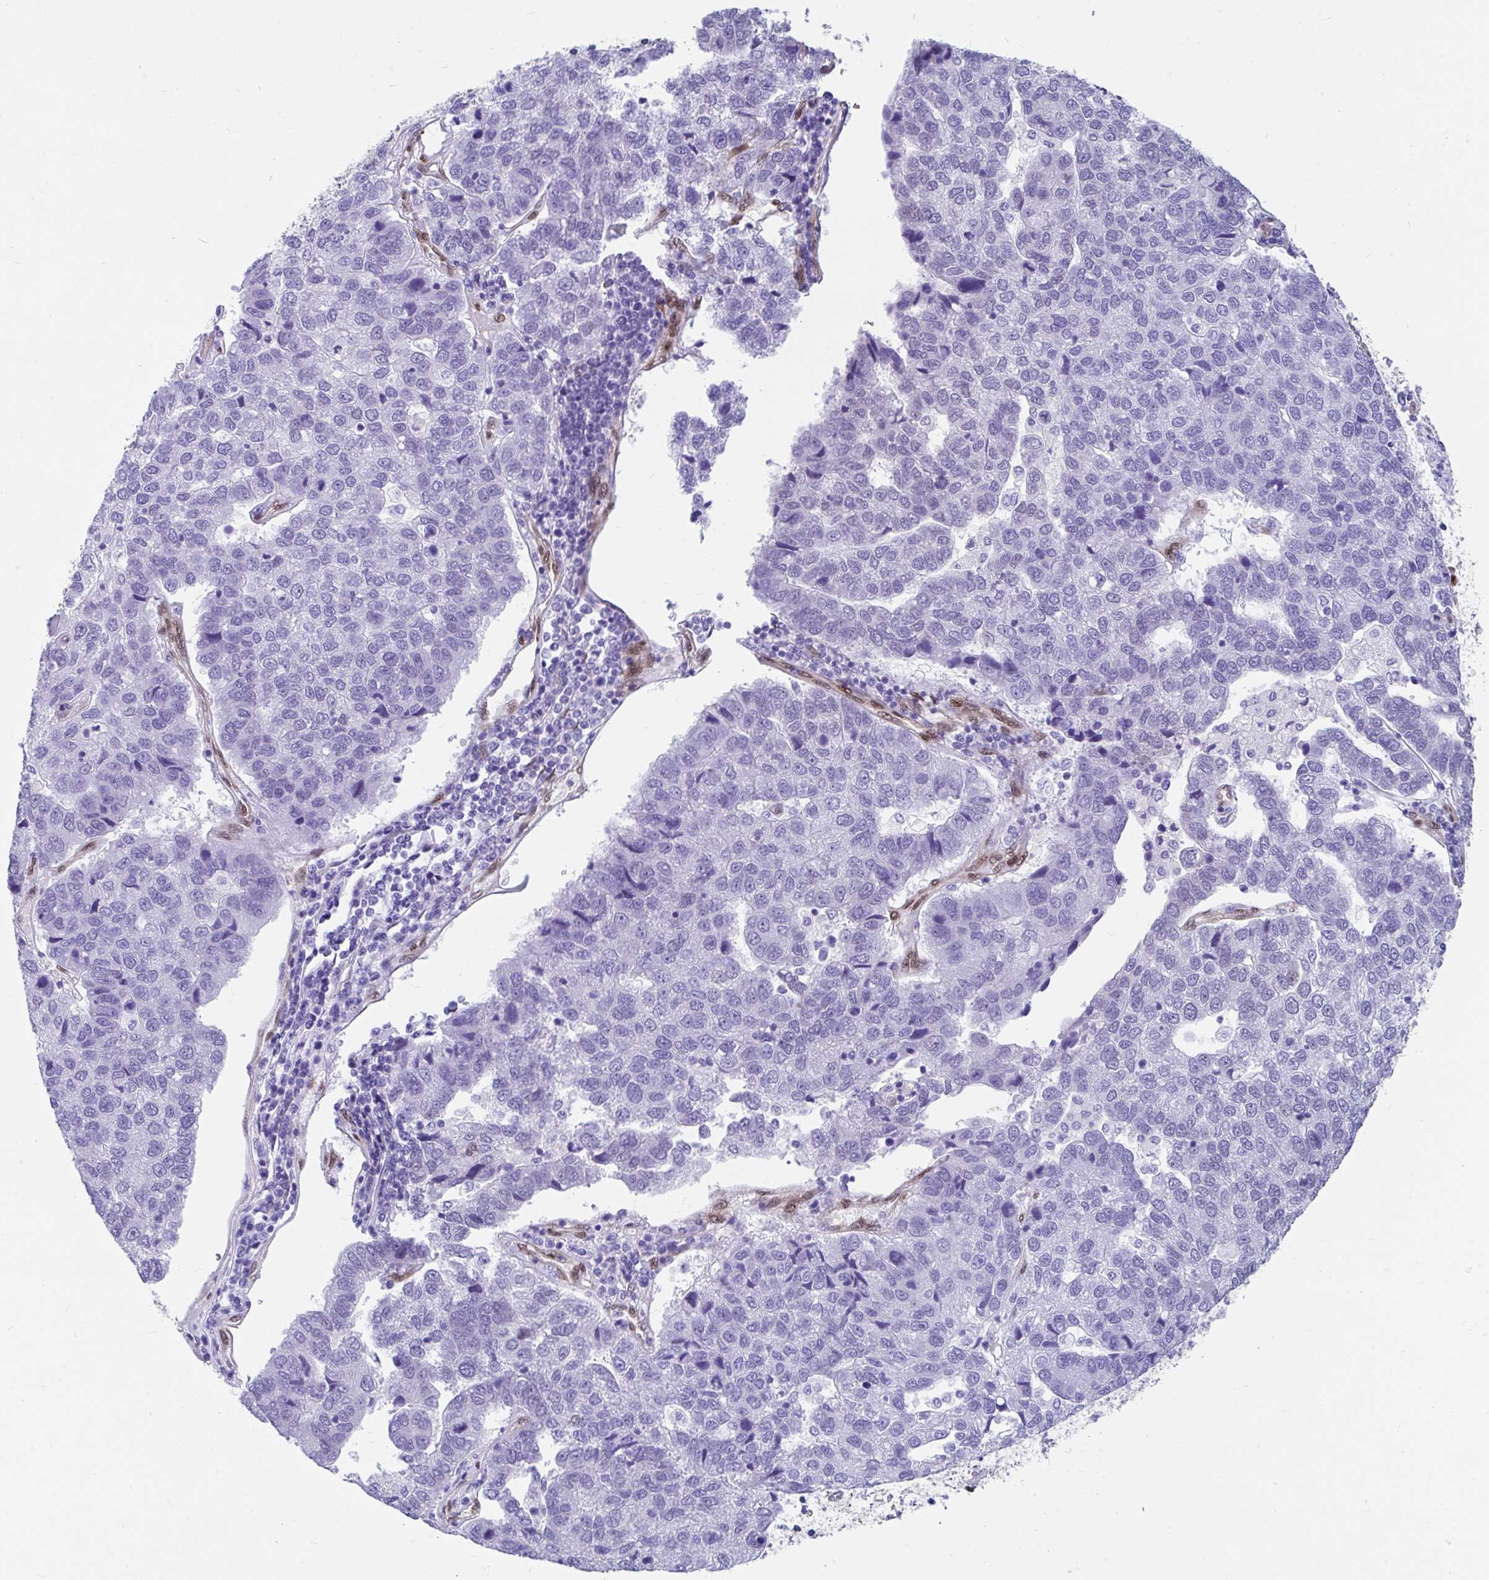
{"staining": {"intensity": "negative", "quantity": "none", "location": "none"}, "tissue": "pancreatic cancer", "cell_type": "Tumor cells", "image_type": "cancer", "snomed": [{"axis": "morphology", "description": "Adenocarcinoma, NOS"}, {"axis": "topography", "description": "Pancreas"}], "caption": "IHC of human pancreatic adenocarcinoma reveals no staining in tumor cells.", "gene": "RBPMS", "patient": {"sex": "female", "age": 61}}